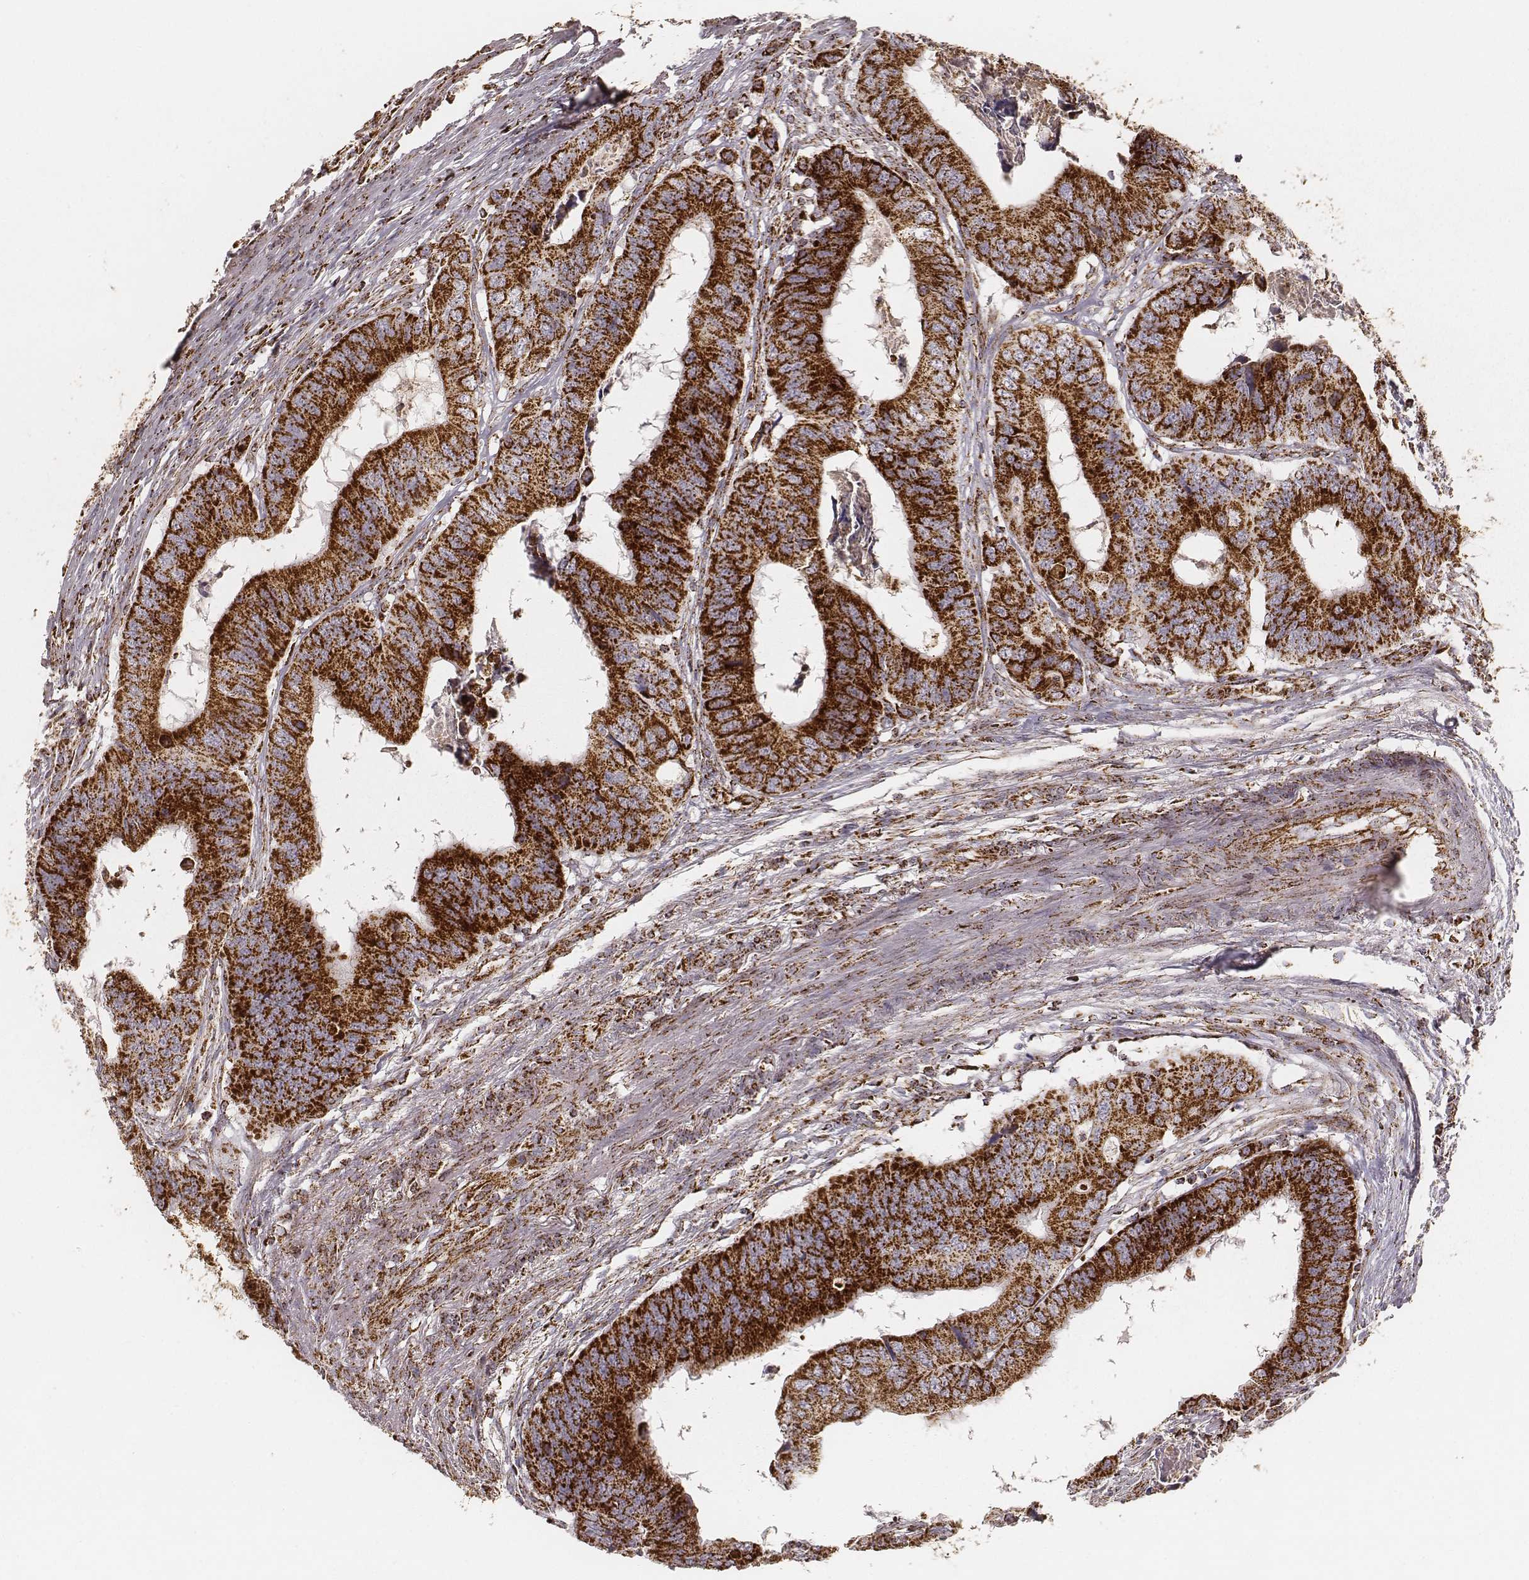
{"staining": {"intensity": "strong", "quantity": ">75%", "location": "cytoplasmic/membranous"}, "tissue": "colorectal cancer", "cell_type": "Tumor cells", "image_type": "cancer", "snomed": [{"axis": "morphology", "description": "Adenocarcinoma, NOS"}, {"axis": "topography", "description": "Colon"}], "caption": "A brown stain shows strong cytoplasmic/membranous positivity of a protein in adenocarcinoma (colorectal) tumor cells. (DAB (3,3'-diaminobenzidine) IHC, brown staining for protein, blue staining for nuclei).", "gene": "CS", "patient": {"sex": "male", "age": 53}}